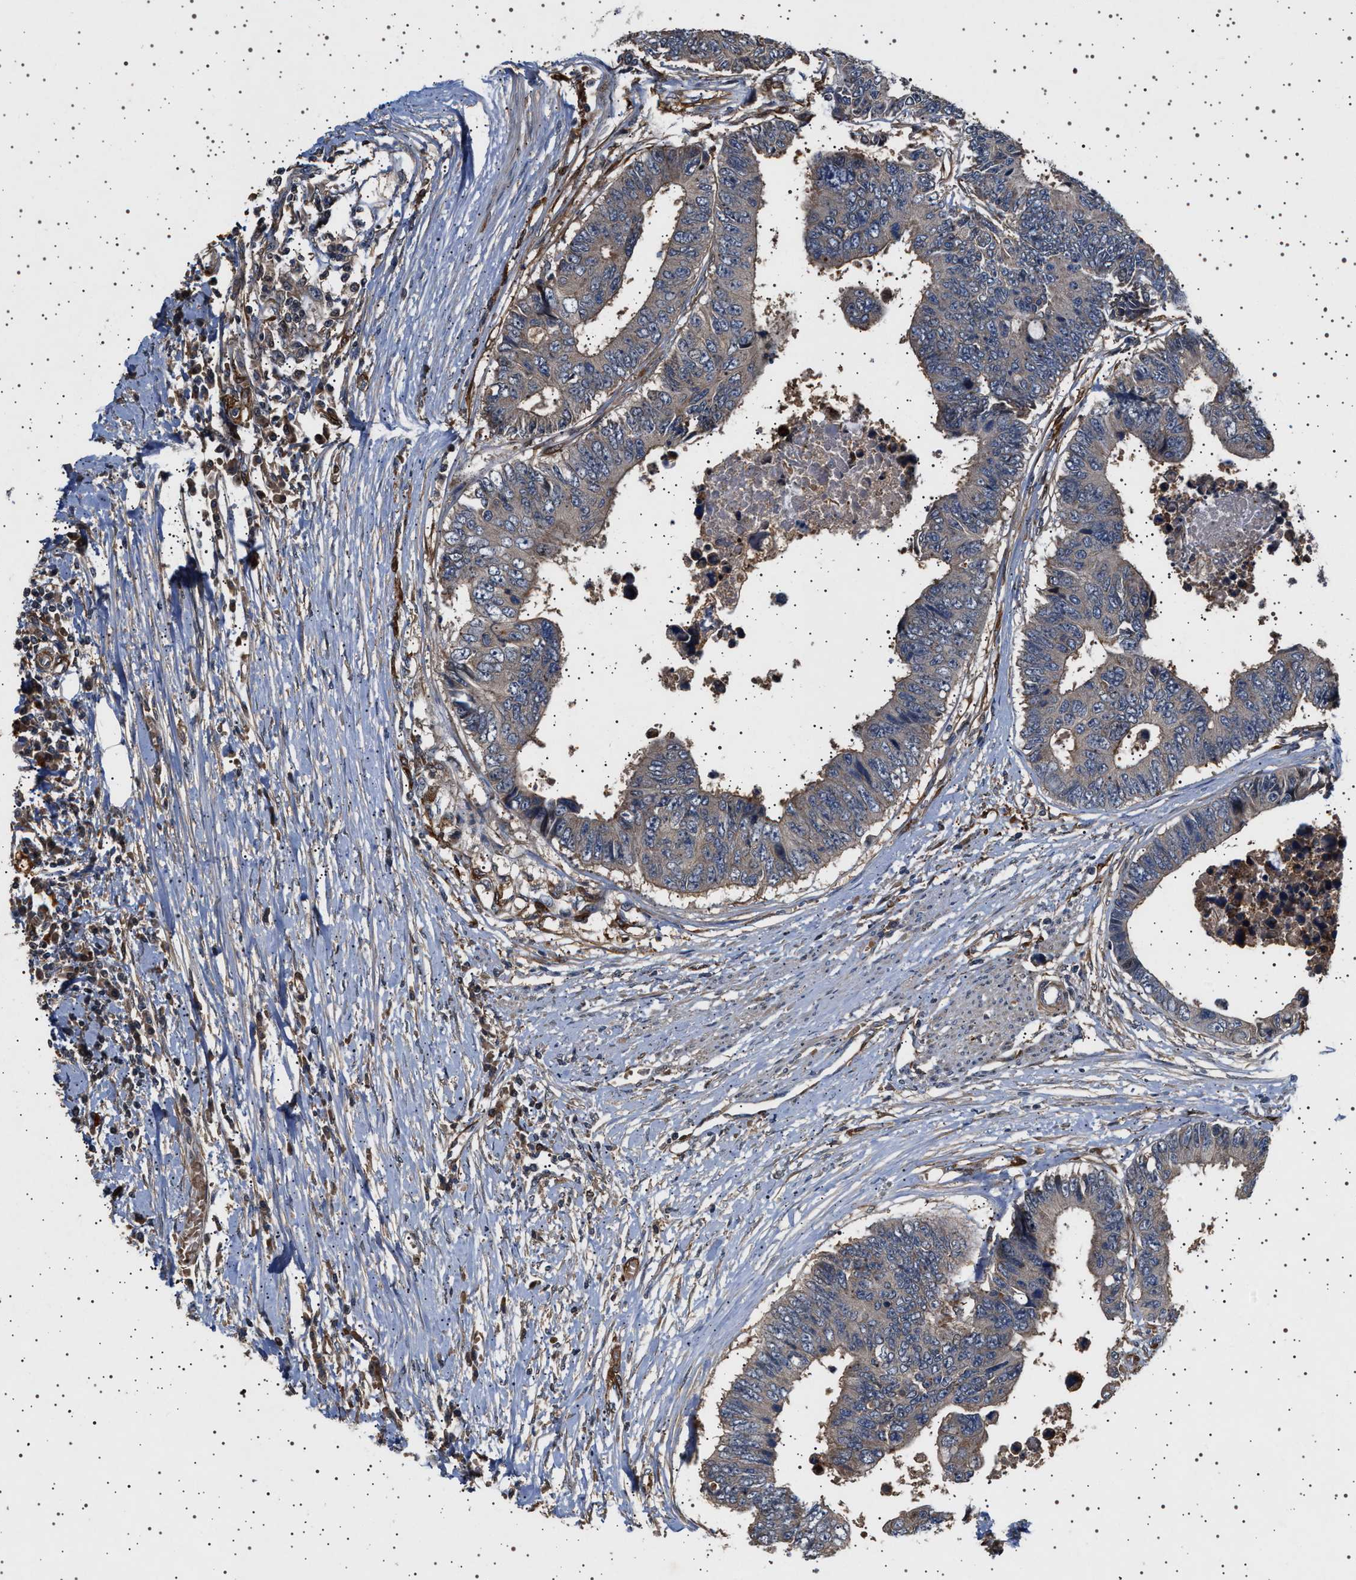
{"staining": {"intensity": "weak", "quantity": ">75%", "location": "cytoplasmic/membranous"}, "tissue": "colorectal cancer", "cell_type": "Tumor cells", "image_type": "cancer", "snomed": [{"axis": "morphology", "description": "Adenocarcinoma, NOS"}, {"axis": "topography", "description": "Rectum"}], "caption": "A brown stain shows weak cytoplasmic/membranous expression of a protein in colorectal cancer tumor cells.", "gene": "GUCY1B1", "patient": {"sex": "male", "age": 84}}